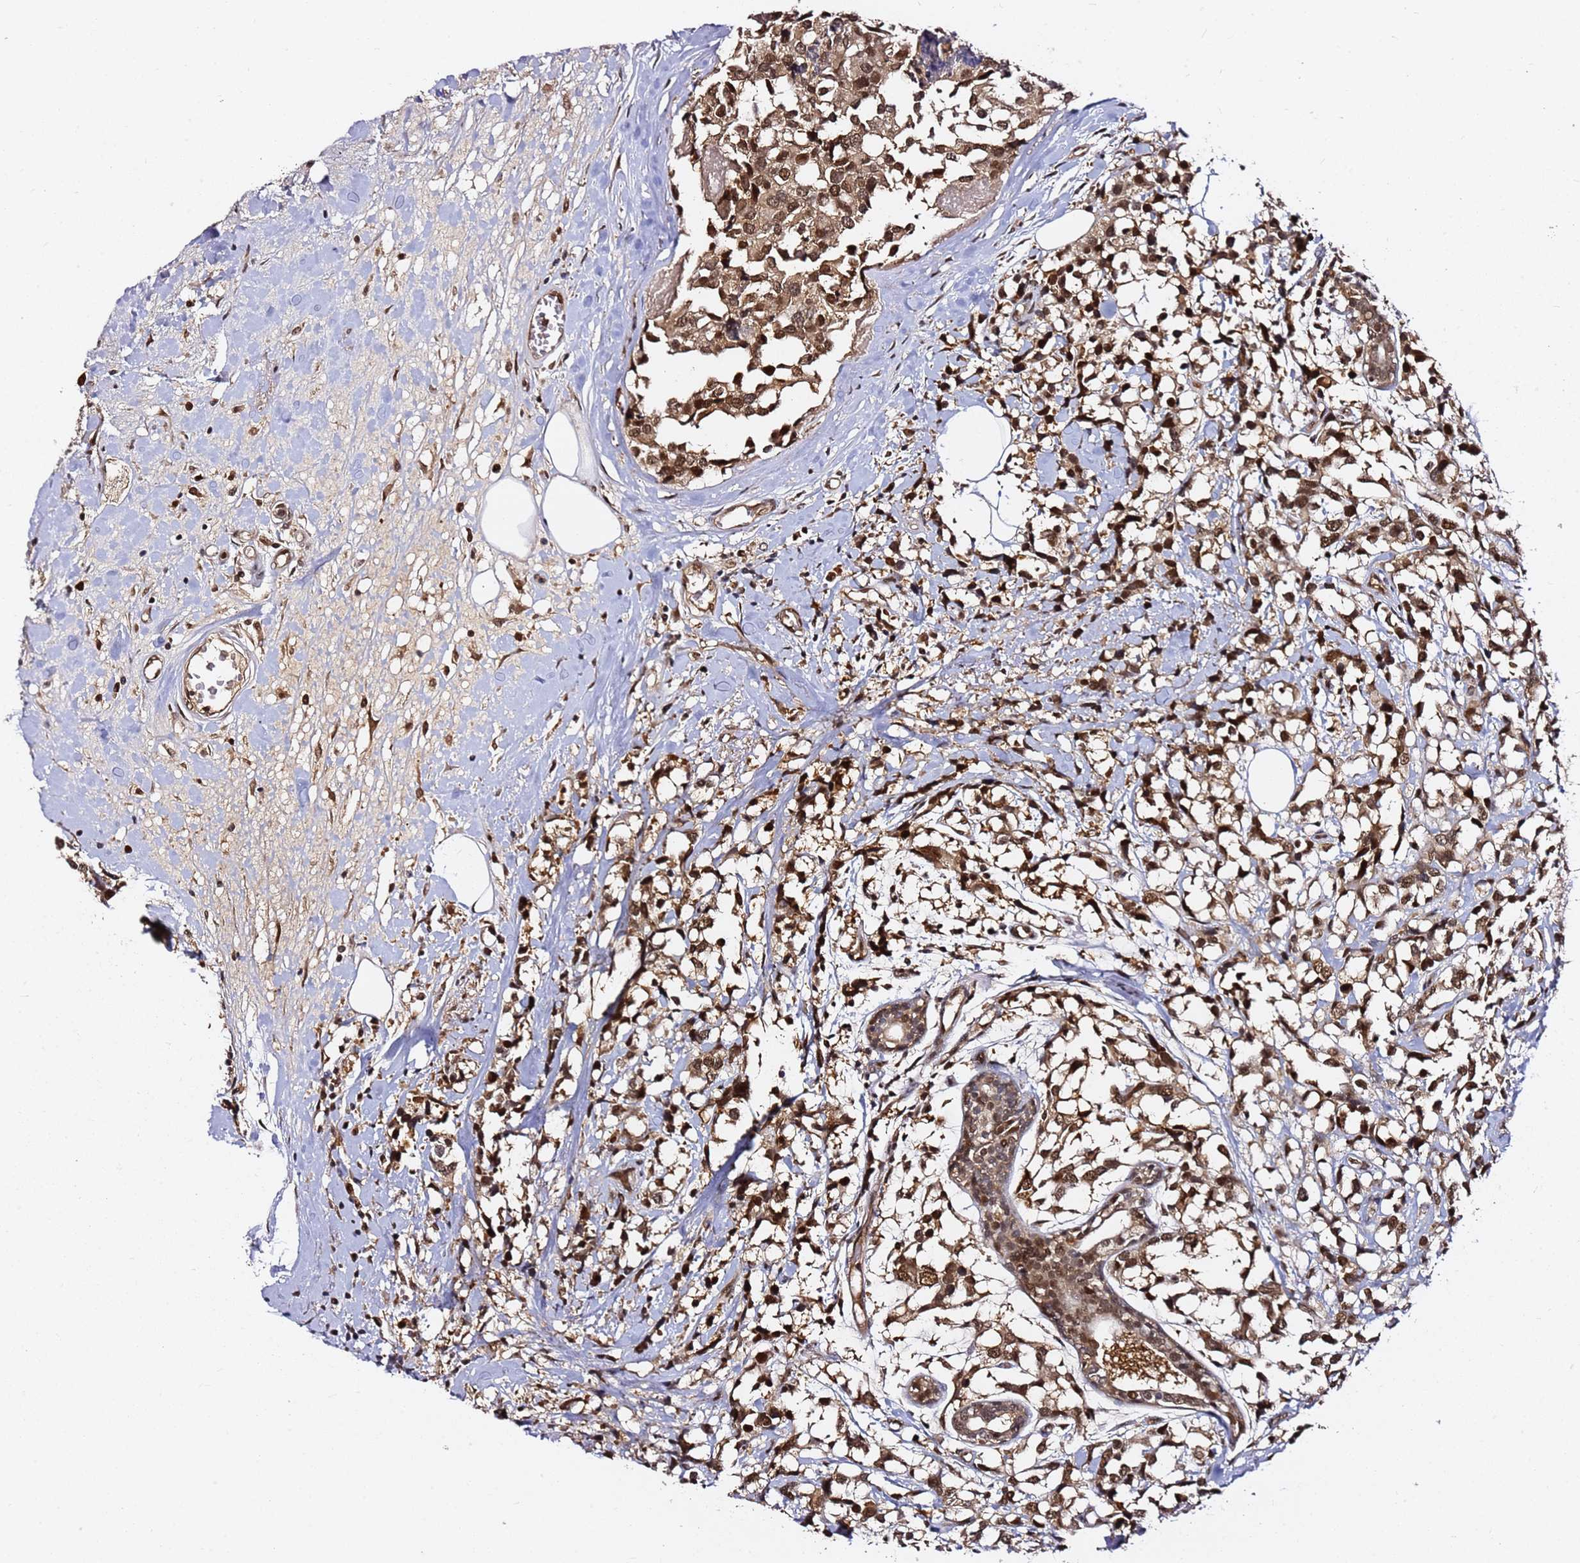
{"staining": {"intensity": "moderate", "quantity": ">75%", "location": "cytoplasmic/membranous,nuclear"}, "tissue": "breast cancer", "cell_type": "Tumor cells", "image_type": "cancer", "snomed": [{"axis": "morphology", "description": "Lobular carcinoma"}, {"axis": "topography", "description": "Breast"}], "caption": "The immunohistochemical stain shows moderate cytoplasmic/membranous and nuclear expression in tumor cells of breast cancer tissue. Ihc stains the protein of interest in brown and the nuclei are stained blue.", "gene": "RGS18", "patient": {"sex": "female", "age": 59}}